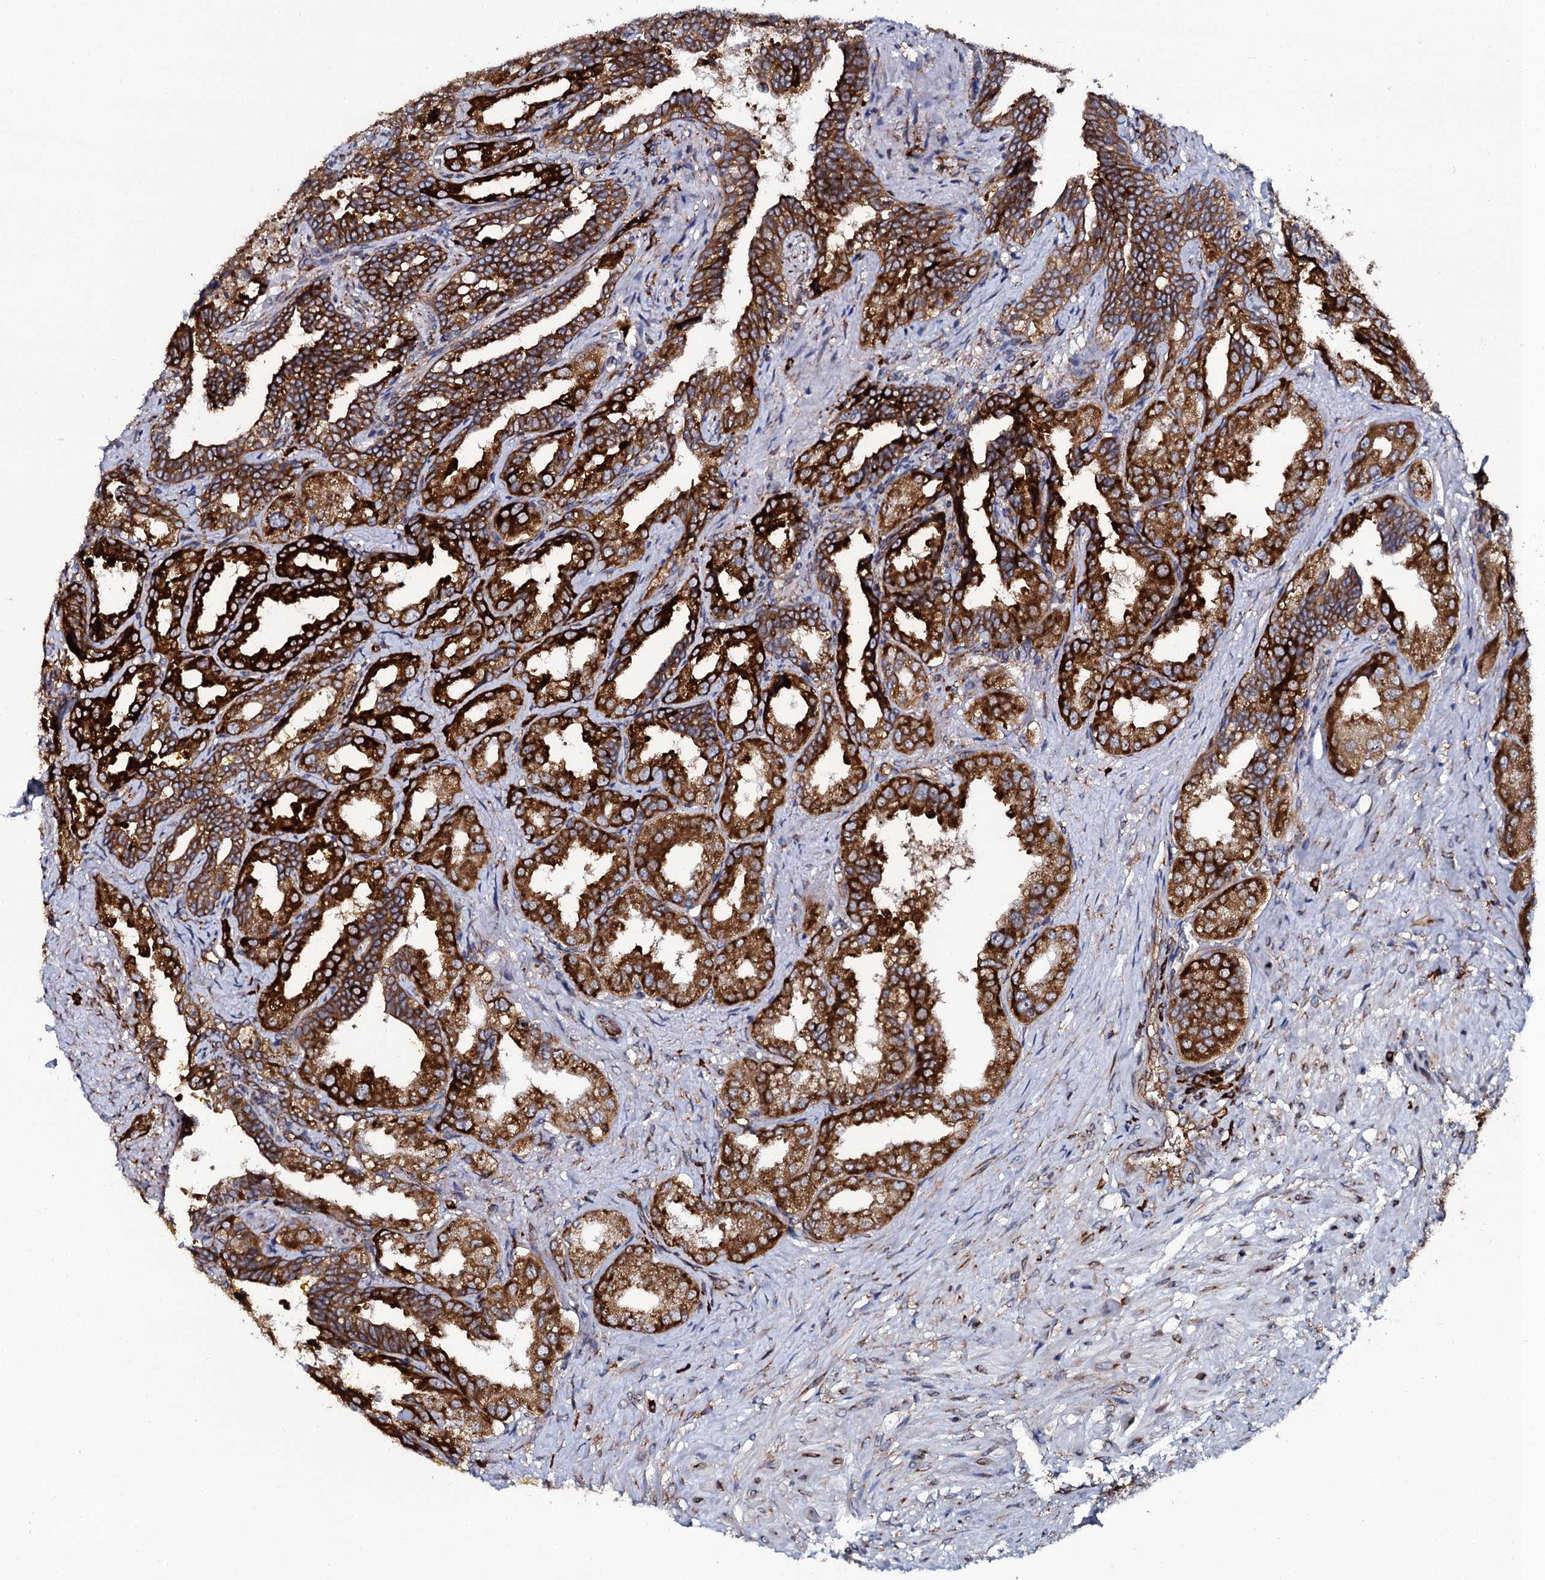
{"staining": {"intensity": "strong", "quantity": ">75%", "location": "cytoplasmic/membranous"}, "tissue": "seminal vesicle", "cell_type": "Glandular cells", "image_type": "normal", "snomed": [{"axis": "morphology", "description": "Normal tissue, NOS"}, {"axis": "topography", "description": "Seminal veicle"}], "caption": "Approximately >75% of glandular cells in normal seminal vesicle exhibit strong cytoplasmic/membranous protein staining as visualized by brown immunohistochemical staining.", "gene": "SPTY2D1", "patient": {"sex": "male", "age": 63}}